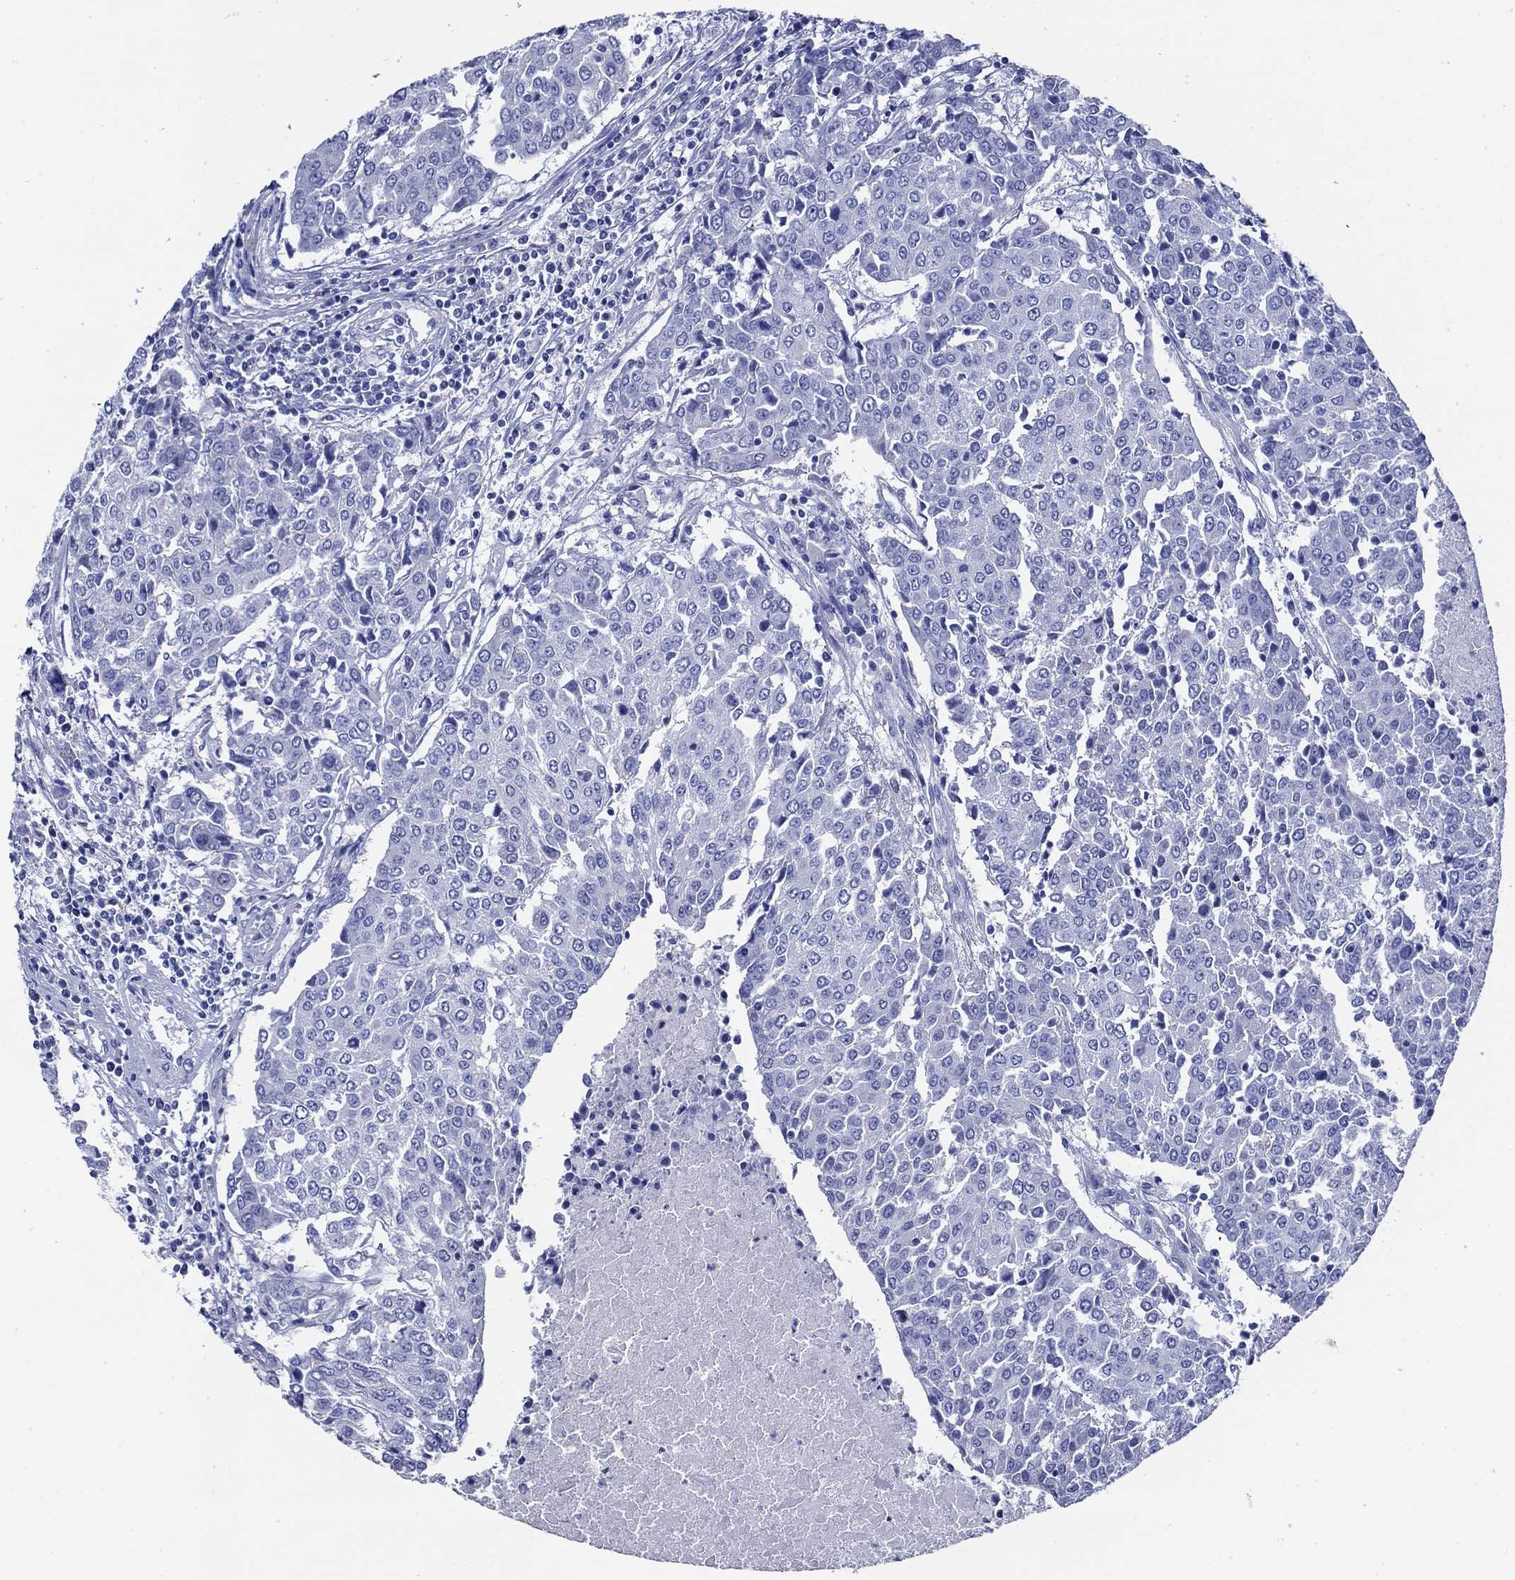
{"staining": {"intensity": "negative", "quantity": "none", "location": "none"}, "tissue": "urothelial cancer", "cell_type": "Tumor cells", "image_type": "cancer", "snomed": [{"axis": "morphology", "description": "Urothelial carcinoma, High grade"}, {"axis": "topography", "description": "Urinary bladder"}], "caption": "Micrograph shows no significant protein staining in tumor cells of urothelial cancer.", "gene": "GIP", "patient": {"sex": "female", "age": 85}}